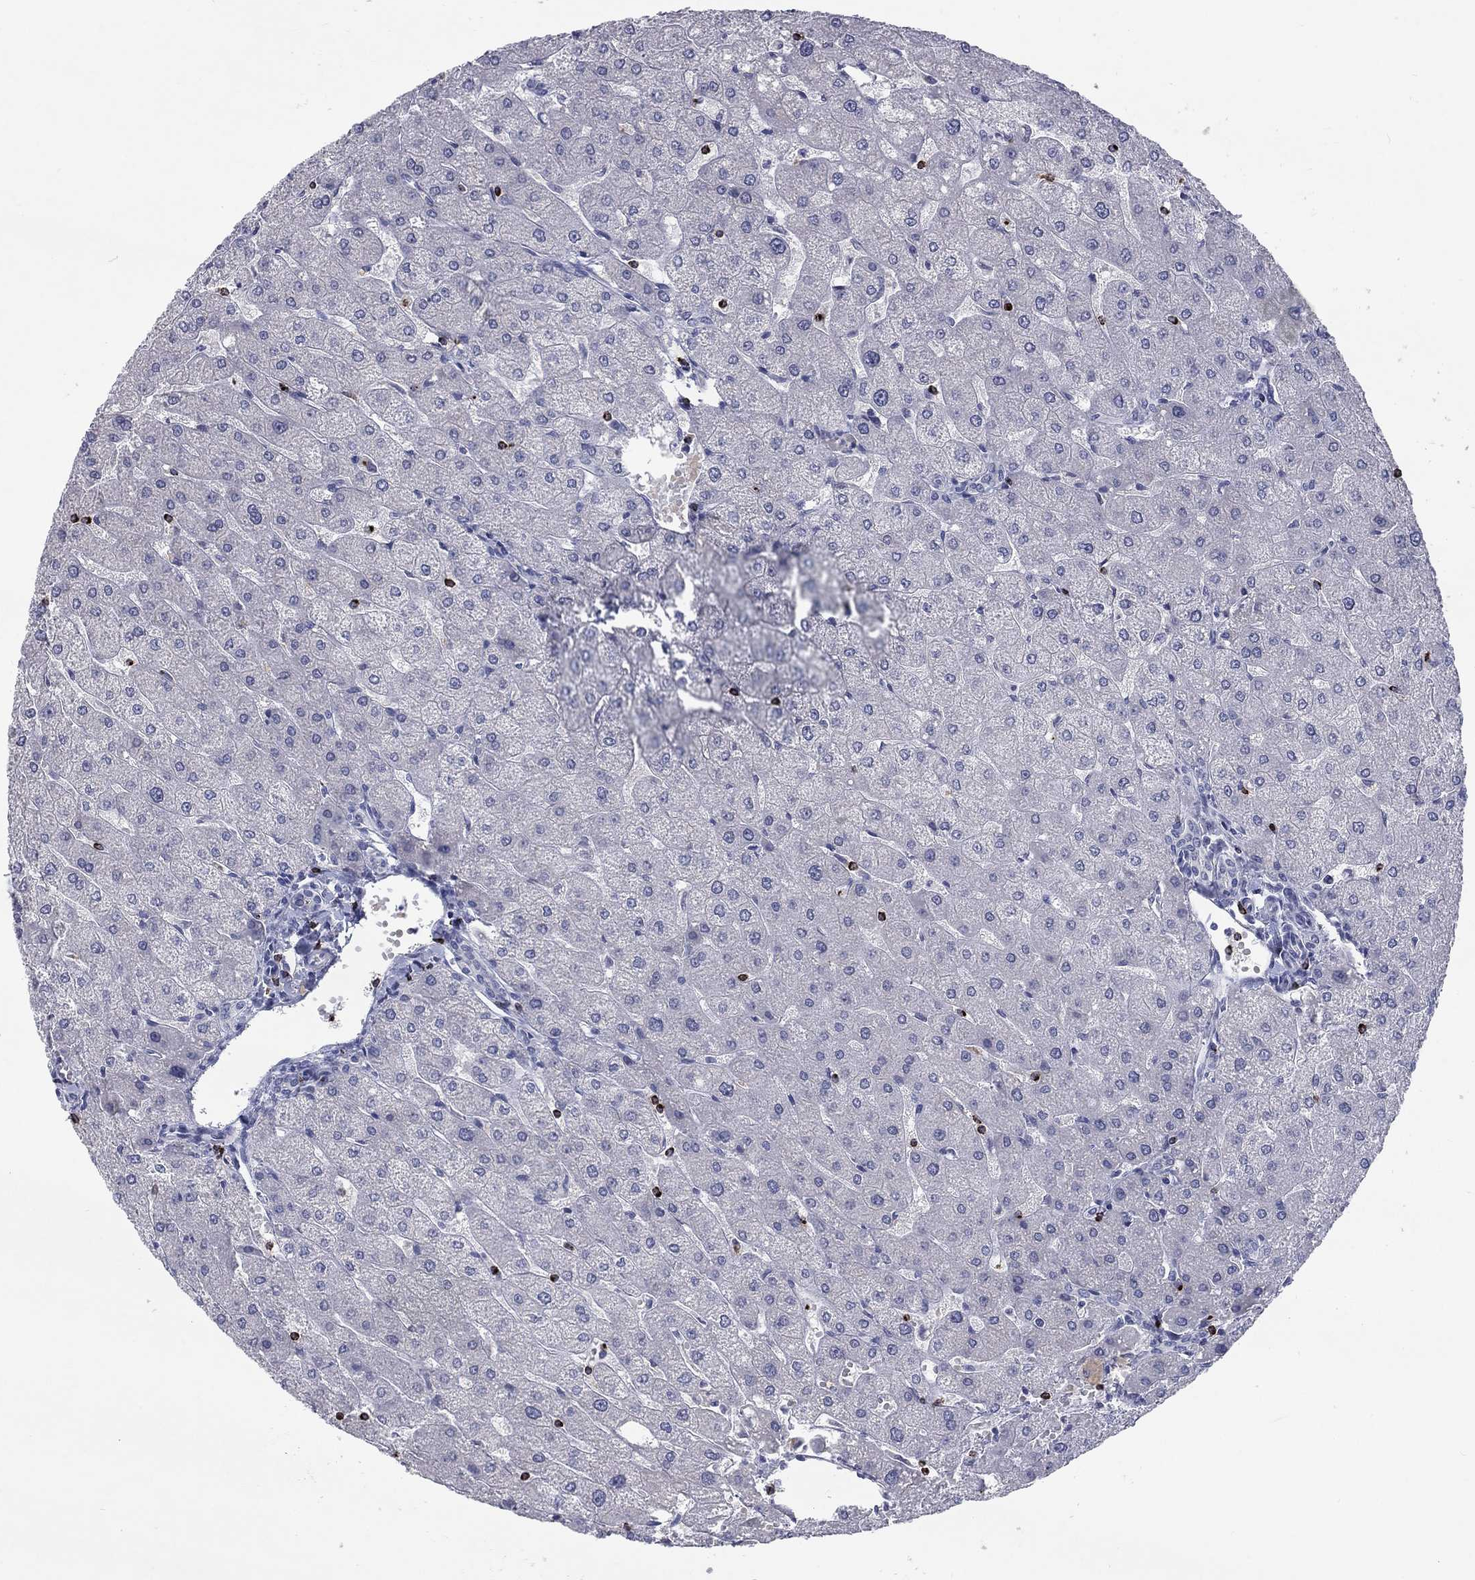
{"staining": {"intensity": "negative", "quantity": "none", "location": "none"}, "tissue": "liver", "cell_type": "Cholangiocytes", "image_type": "normal", "snomed": [{"axis": "morphology", "description": "Normal tissue, NOS"}, {"axis": "topography", "description": "Liver"}], "caption": "The image displays no significant positivity in cholangiocytes of liver.", "gene": "GZMA", "patient": {"sex": "male", "age": 67}}